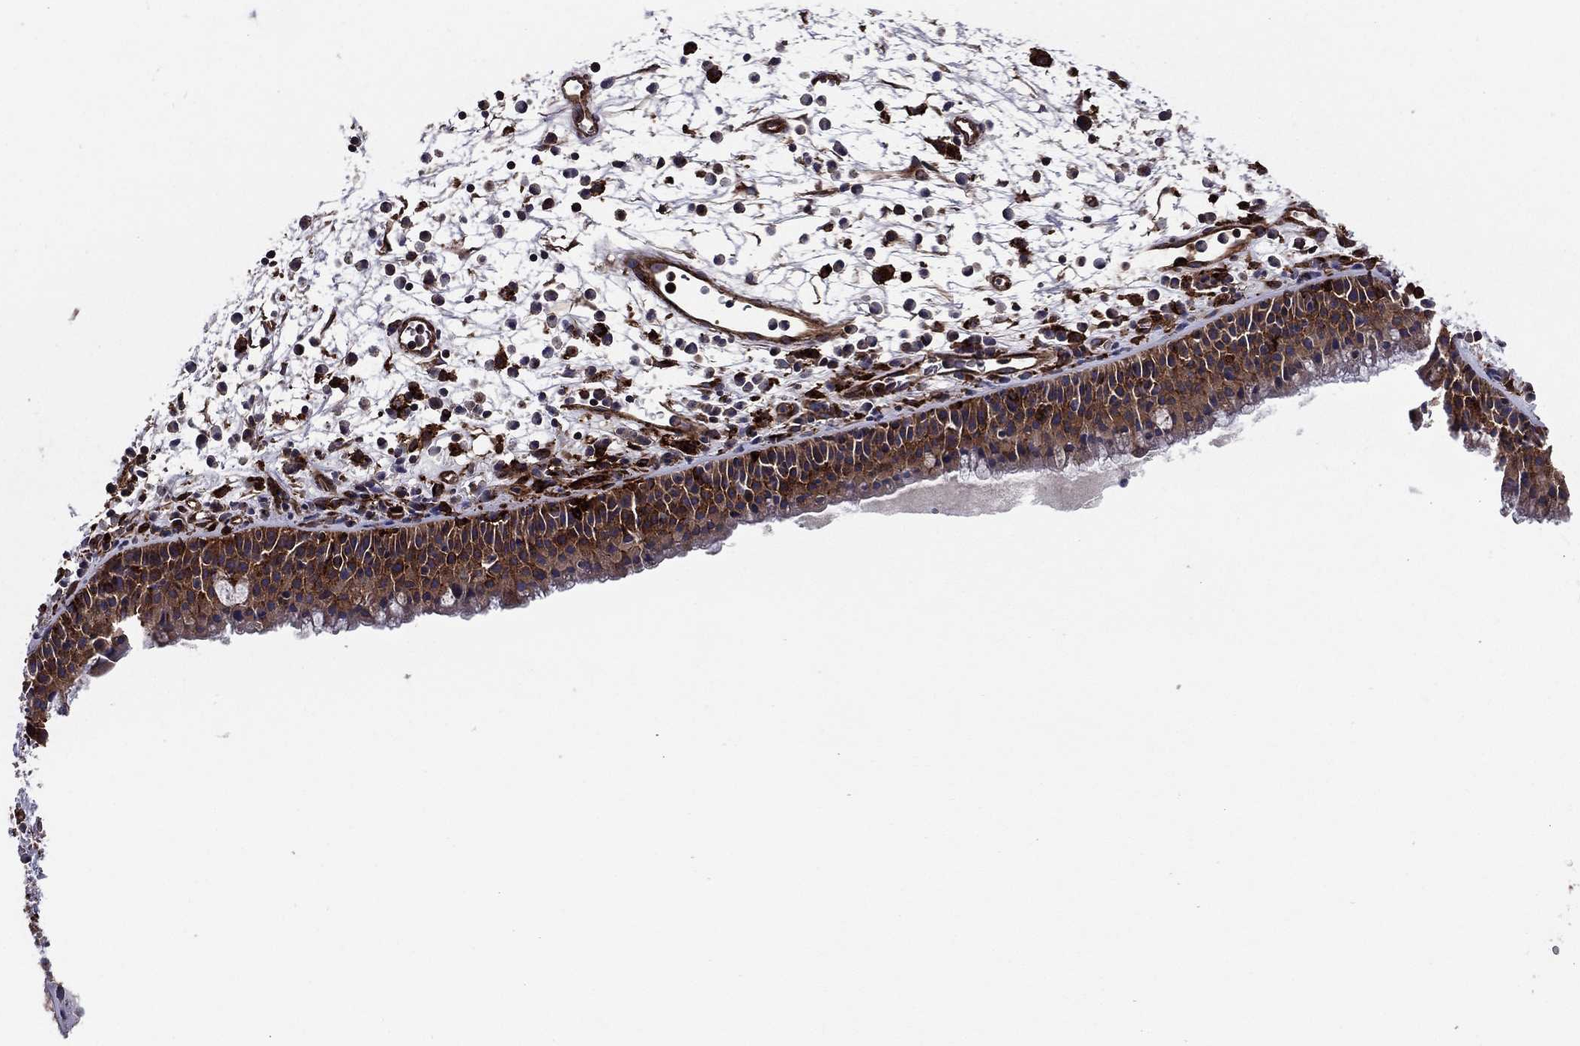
{"staining": {"intensity": "moderate", "quantity": ">75%", "location": "cytoplasmic/membranous"}, "tissue": "nasopharynx", "cell_type": "Respiratory epithelial cells", "image_type": "normal", "snomed": [{"axis": "morphology", "description": "Normal tissue, NOS"}, {"axis": "topography", "description": "Nasopharynx"}], "caption": "A brown stain labels moderate cytoplasmic/membranous staining of a protein in respiratory epithelial cells of benign human nasopharynx.", "gene": "EHBP1L1", "patient": {"sex": "female", "age": 73}}